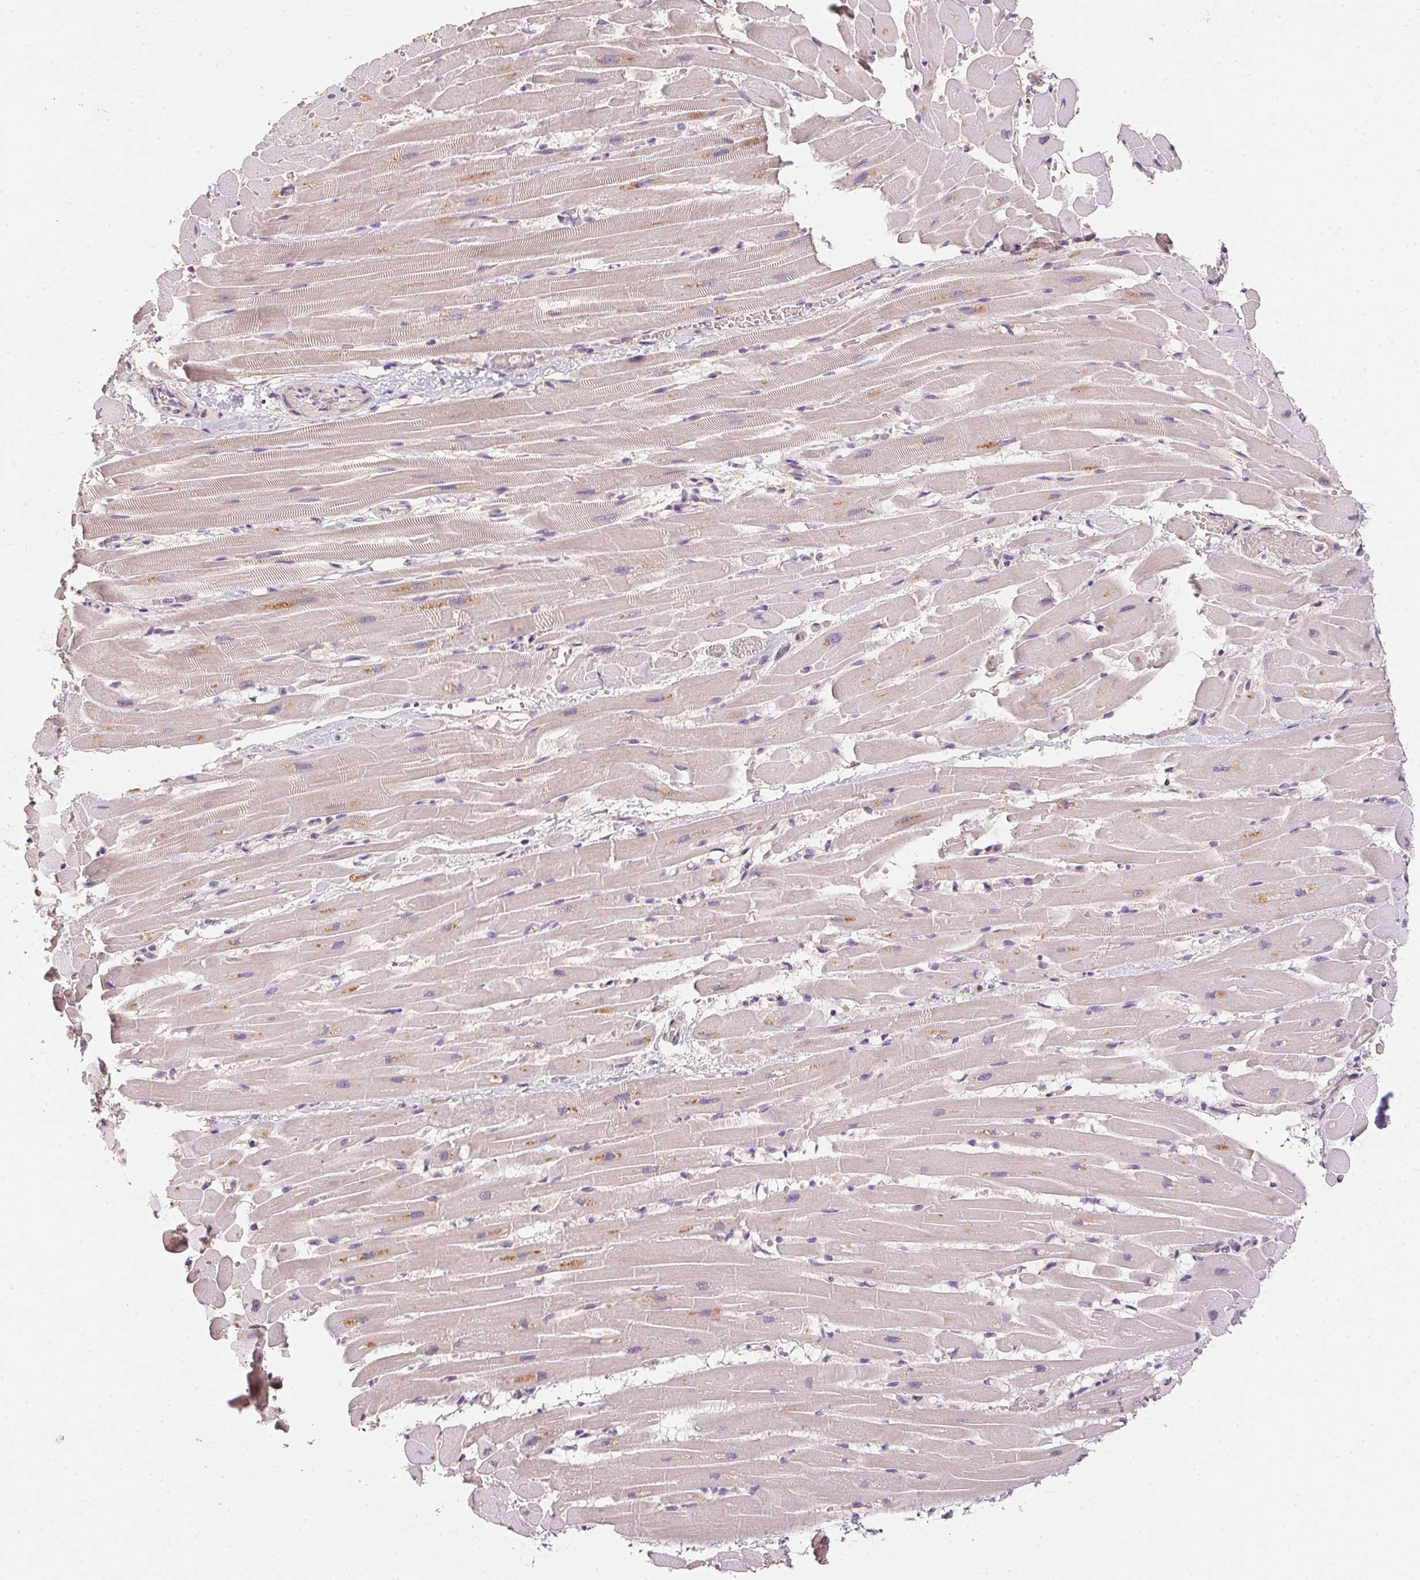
{"staining": {"intensity": "moderate", "quantity": "<25%", "location": "cytoplasmic/membranous"}, "tissue": "heart muscle", "cell_type": "Cardiomyocytes", "image_type": "normal", "snomed": [{"axis": "morphology", "description": "Normal tissue, NOS"}, {"axis": "topography", "description": "Heart"}], "caption": "IHC histopathology image of unremarkable heart muscle stained for a protein (brown), which displays low levels of moderate cytoplasmic/membranous positivity in approximately <25% of cardiomyocytes.", "gene": "ALDH8A1", "patient": {"sex": "male", "age": 37}}